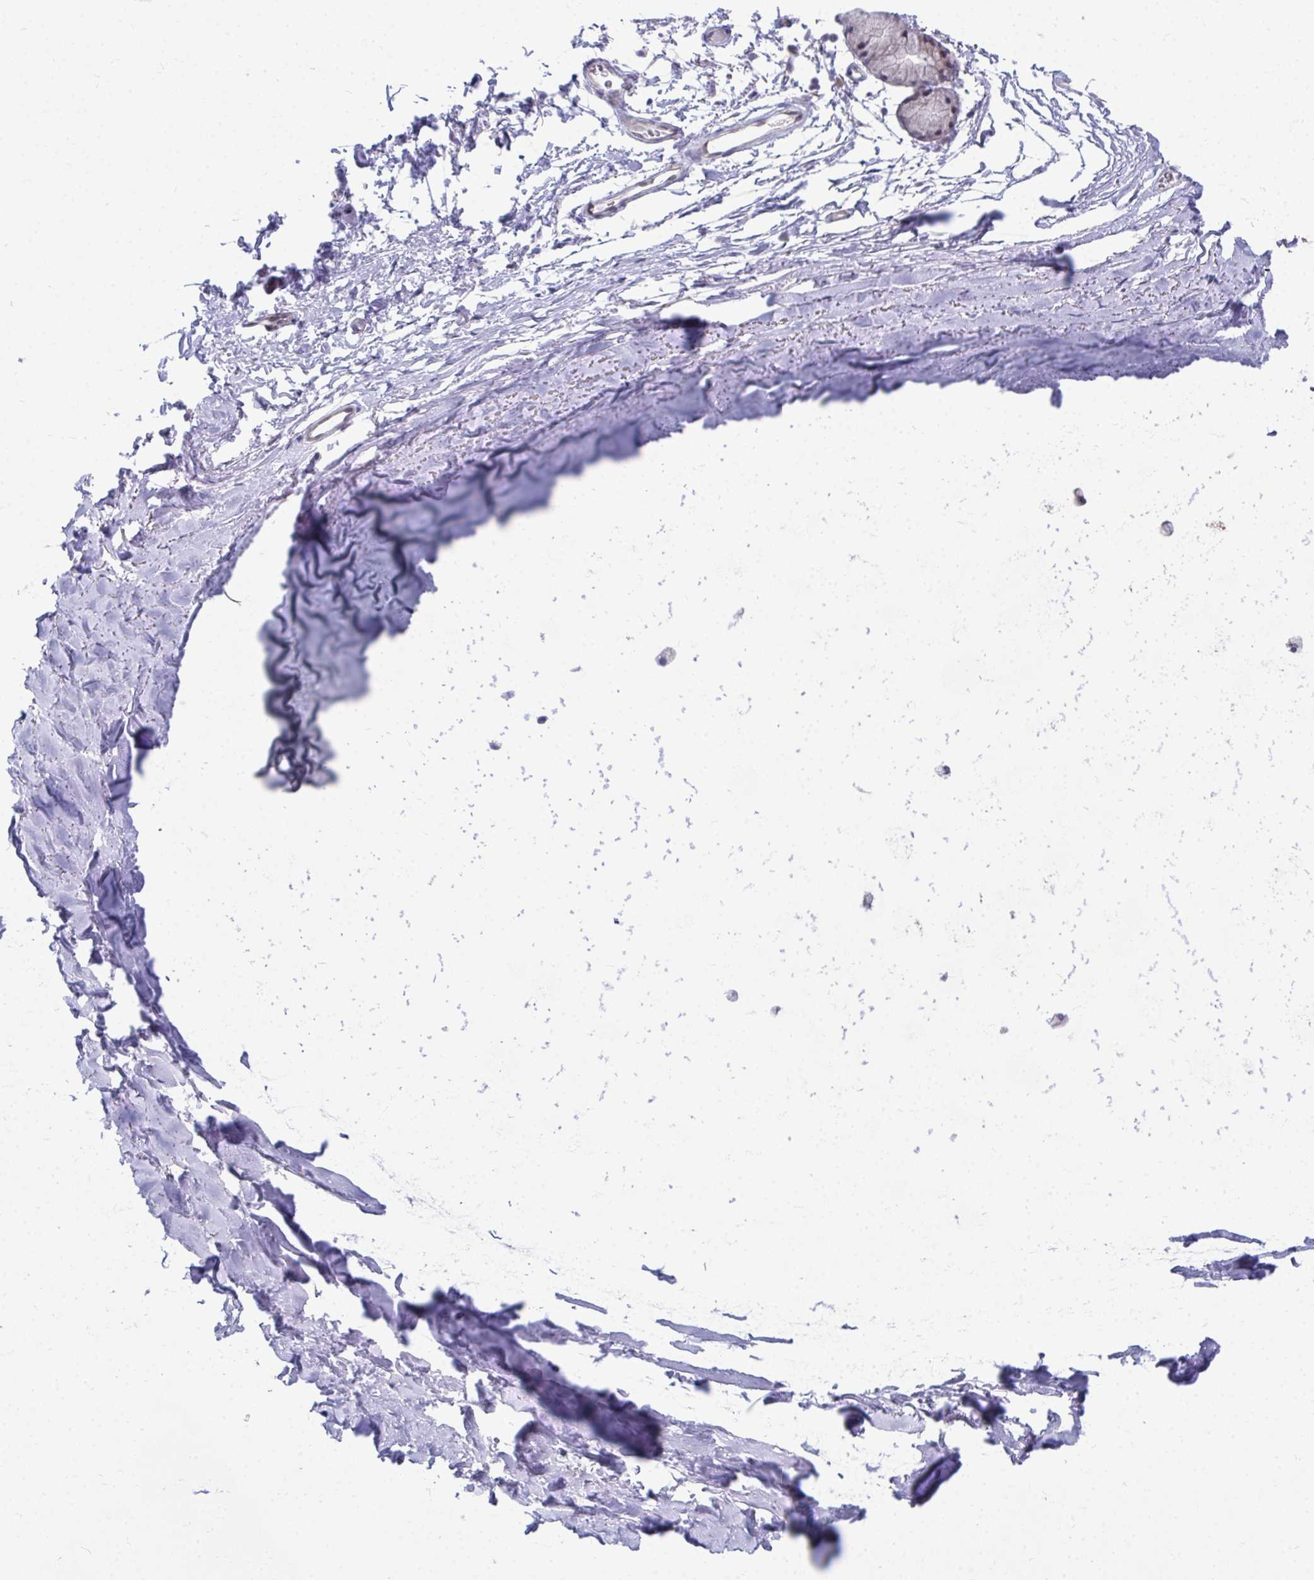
{"staining": {"intensity": "negative", "quantity": "none", "location": "none"}, "tissue": "adipose tissue", "cell_type": "Adipocytes", "image_type": "normal", "snomed": [{"axis": "morphology", "description": "Normal tissue, NOS"}, {"axis": "topography", "description": "Cartilage tissue"}, {"axis": "topography", "description": "Bronchus"}], "caption": "Immunohistochemistry (IHC) of unremarkable human adipose tissue exhibits no staining in adipocytes.", "gene": "MROH8", "patient": {"sex": "female", "age": 79}}